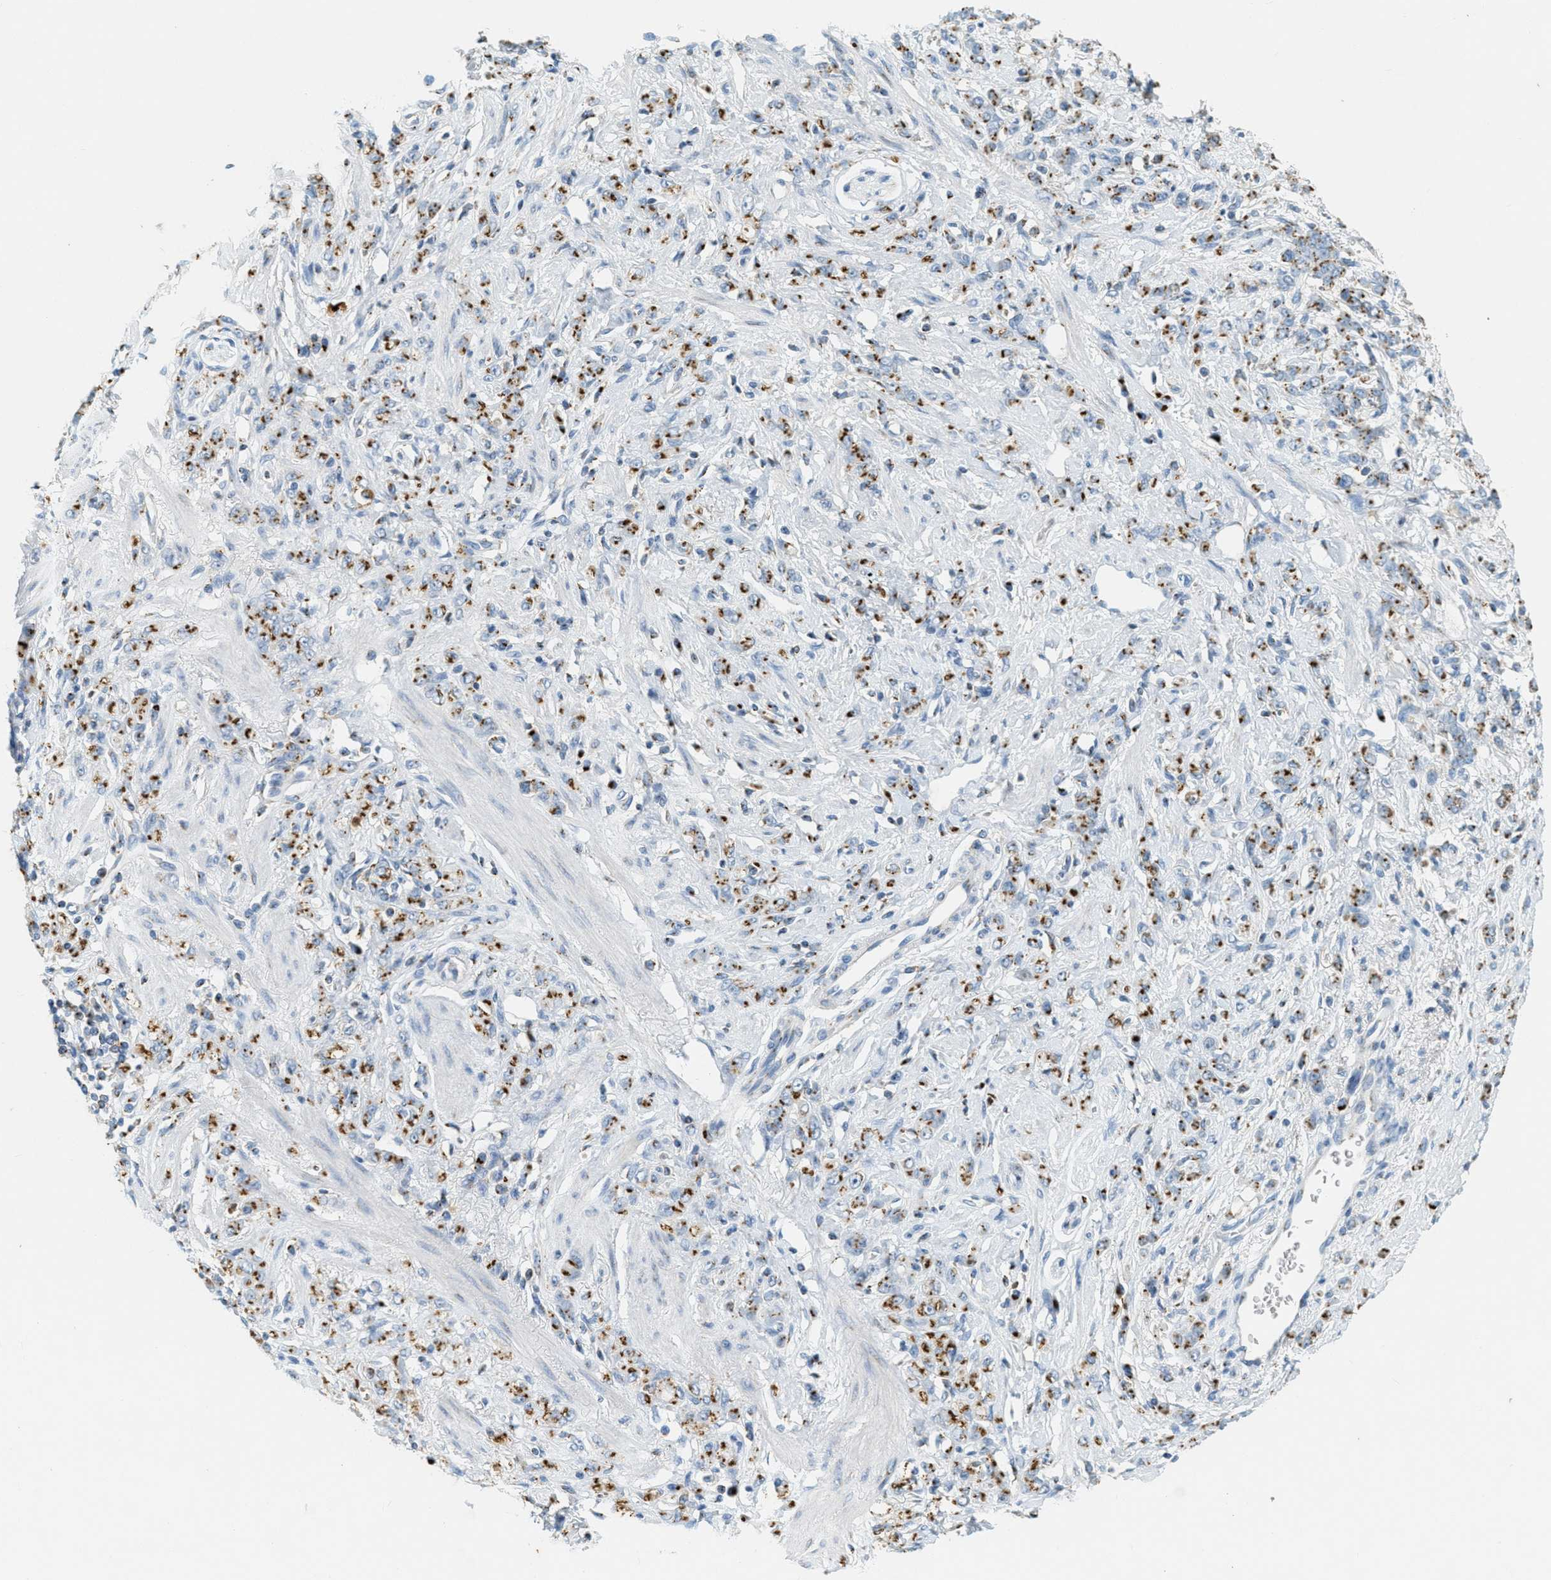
{"staining": {"intensity": "moderate", "quantity": ">75%", "location": "cytoplasmic/membranous"}, "tissue": "stomach cancer", "cell_type": "Tumor cells", "image_type": "cancer", "snomed": [{"axis": "morphology", "description": "Normal tissue, NOS"}, {"axis": "morphology", "description": "Adenocarcinoma, NOS"}, {"axis": "topography", "description": "Stomach"}], "caption": "Tumor cells show moderate cytoplasmic/membranous positivity in about >75% of cells in adenocarcinoma (stomach). The staining was performed using DAB to visualize the protein expression in brown, while the nuclei were stained in blue with hematoxylin (Magnification: 20x).", "gene": "ENTPD4", "patient": {"sex": "male", "age": 82}}